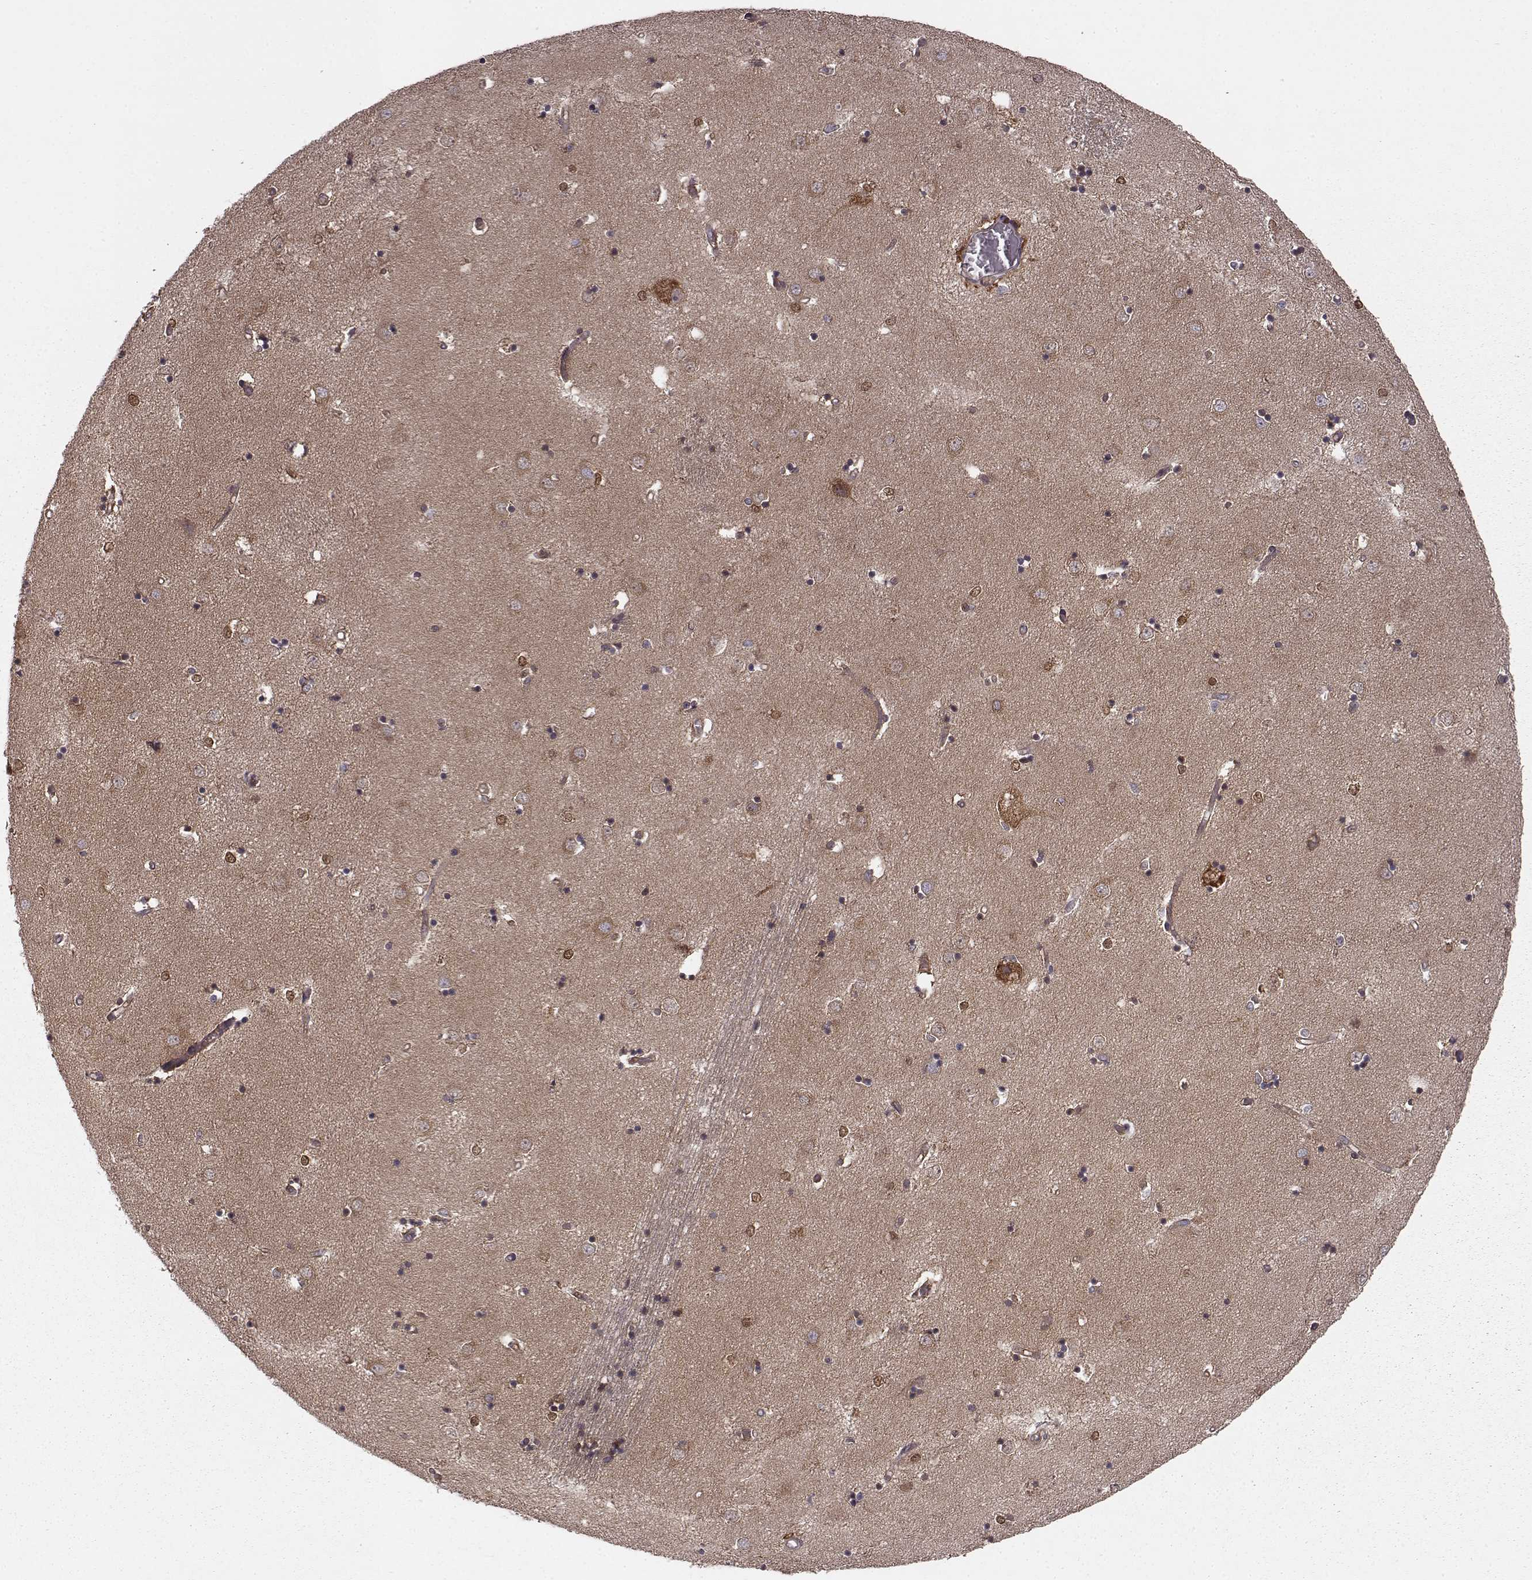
{"staining": {"intensity": "negative", "quantity": "none", "location": "none"}, "tissue": "caudate", "cell_type": "Glial cells", "image_type": "normal", "snomed": [{"axis": "morphology", "description": "Normal tissue, NOS"}, {"axis": "topography", "description": "Lateral ventricle wall"}], "caption": "This is an immunohistochemistry micrograph of normal caudate. There is no staining in glial cells.", "gene": "RABGAP1", "patient": {"sex": "male", "age": 54}}